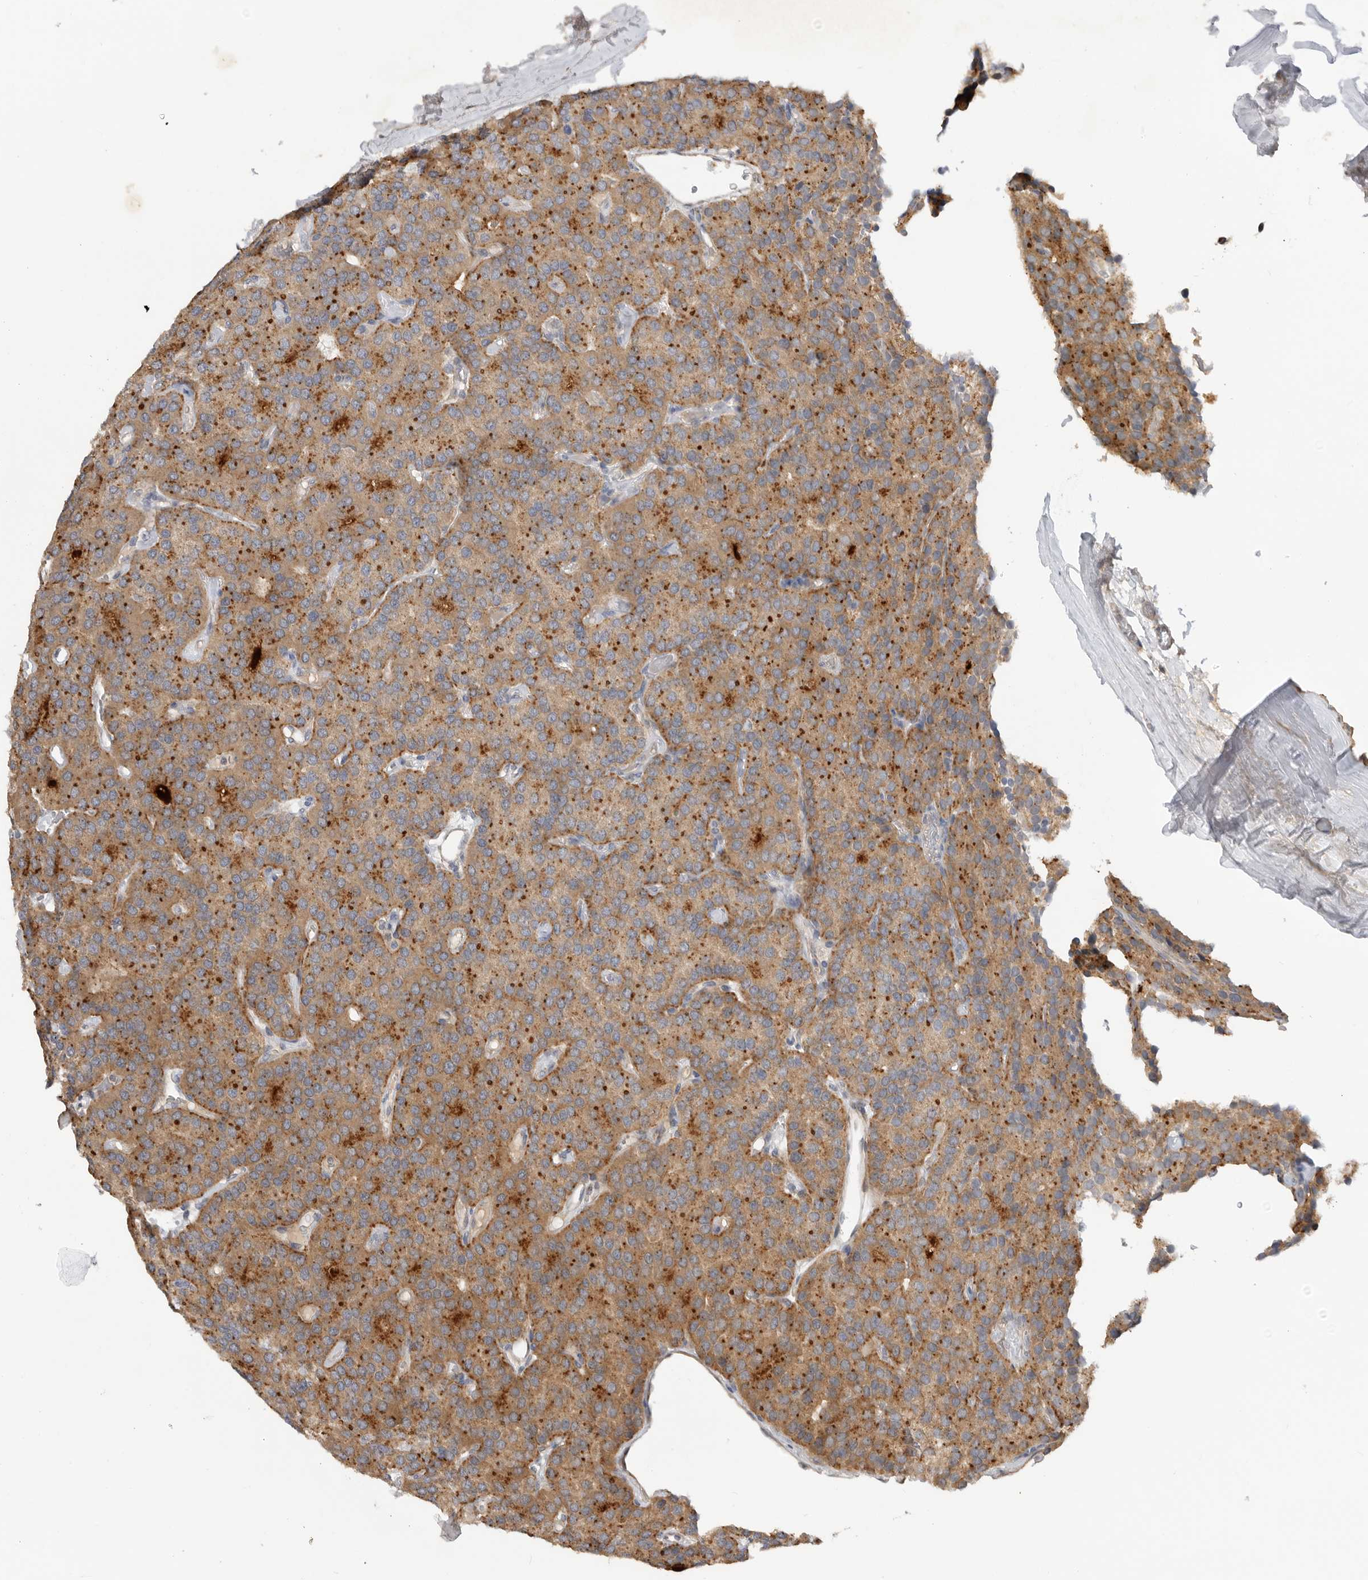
{"staining": {"intensity": "moderate", "quantity": ">75%", "location": "cytoplasmic/membranous"}, "tissue": "parathyroid gland", "cell_type": "Glandular cells", "image_type": "normal", "snomed": [{"axis": "morphology", "description": "Normal tissue, NOS"}, {"axis": "morphology", "description": "Adenoma, NOS"}, {"axis": "topography", "description": "Parathyroid gland"}], "caption": "Protein analysis of normal parathyroid gland displays moderate cytoplasmic/membranous positivity in approximately >75% of glandular cells.", "gene": "GNE", "patient": {"sex": "female", "age": 86}}